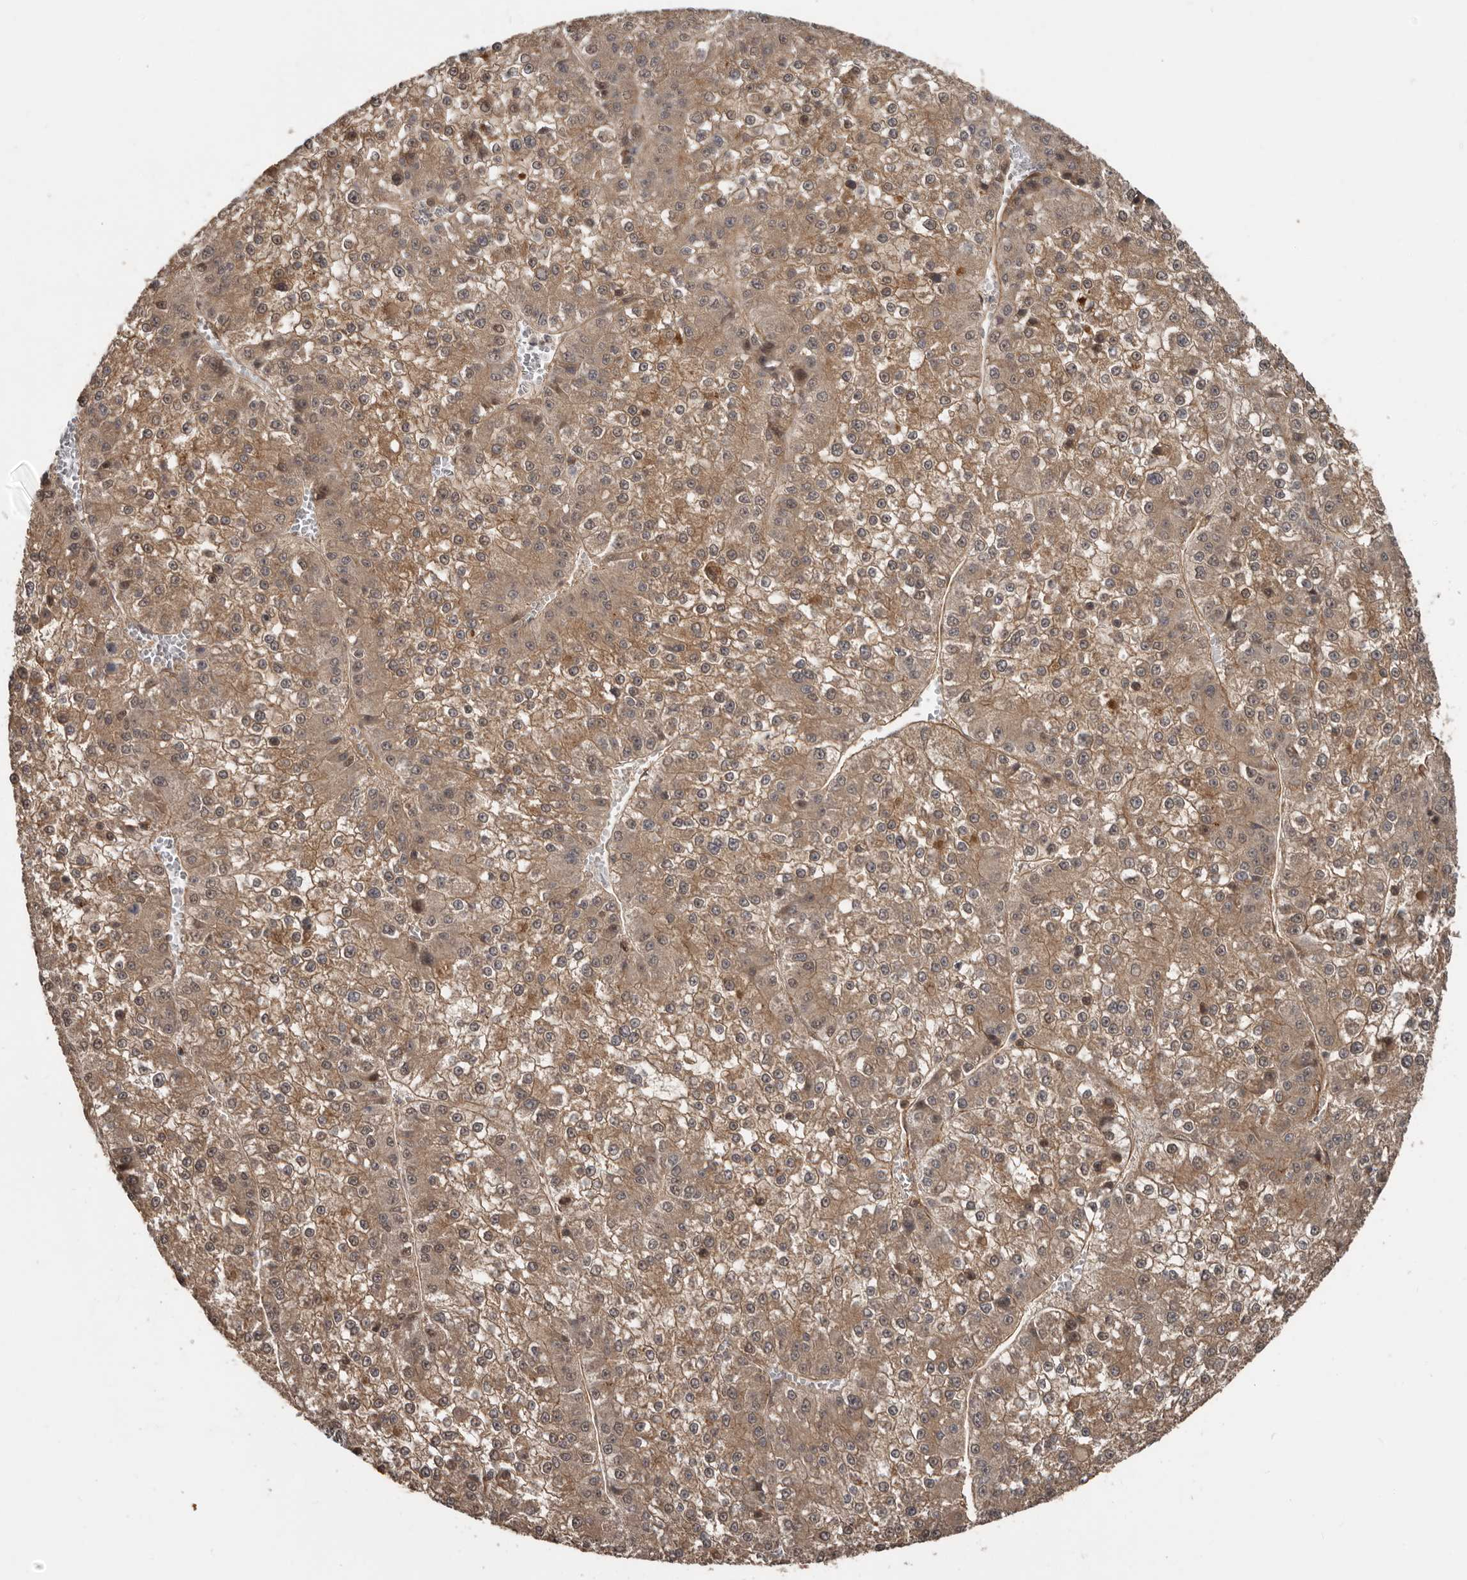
{"staining": {"intensity": "moderate", "quantity": ">75%", "location": "cytoplasmic/membranous"}, "tissue": "liver cancer", "cell_type": "Tumor cells", "image_type": "cancer", "snomed": [{"axis": "morphology", "description": "Carcinoma, Hepatocellular, NOS"}, {"axis": "topography", "description": "Liver"}], "caption": "Immunohistochemical staining of human hepatocellular carcinoma (liver) reveals moderate cytoplasmic/membranous protein expression in approximately >75% of tumor cells.", "gene": "EXOC3L1", "patient": {"sex": "female", "age": 73}}